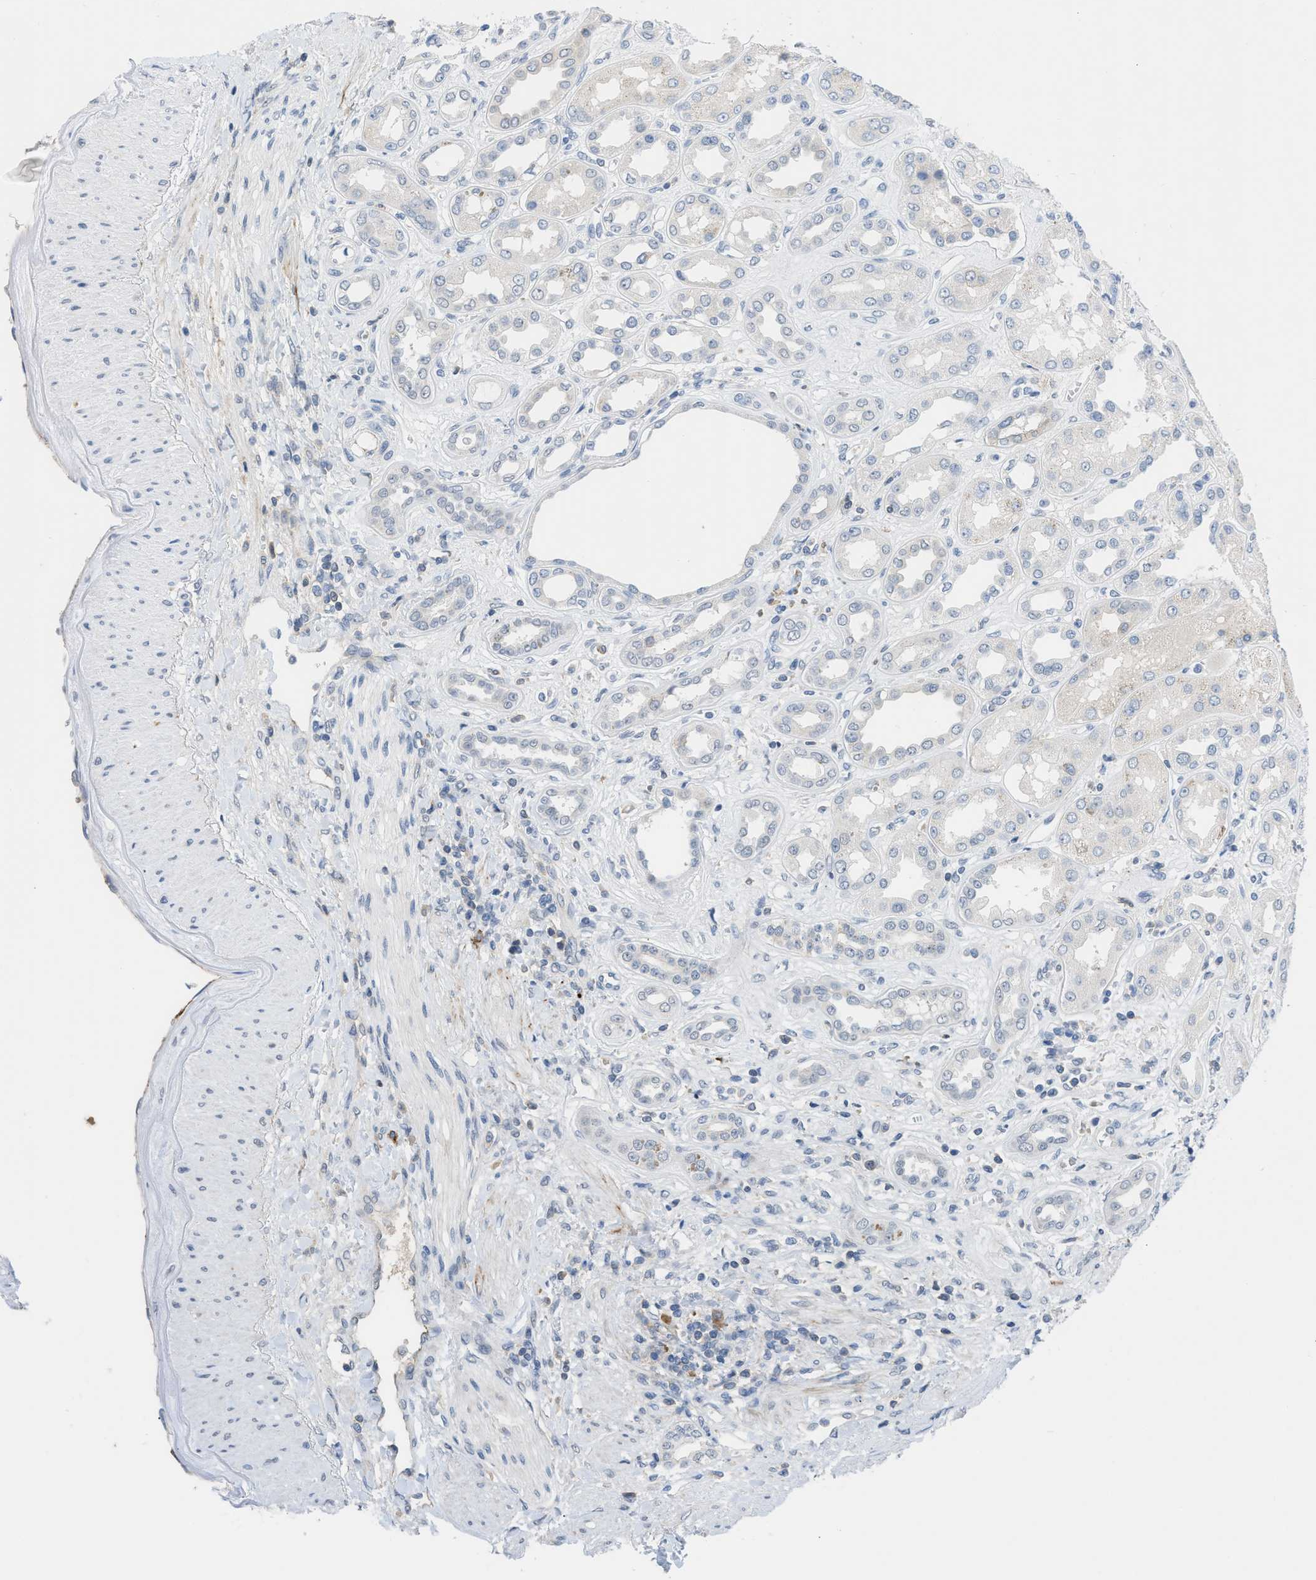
{"staining": {"intensity": "negative", "quantity": "none", "location": "none"}, "tissue": "kidney", "cell_type": "Cells in glomeruli", "image_type": "normal", "snomed": [{"axis": "morphology", "description": "Normal tissue, NOS"}, {"axis": "topography", "description": "Kidney"}], "caption": "Photomicrograph shows no significant protein positivity in cells in glomeruli of normal kidney.", "gene": "OR9K2", "patient": {"sex": "male", "age": 59}}